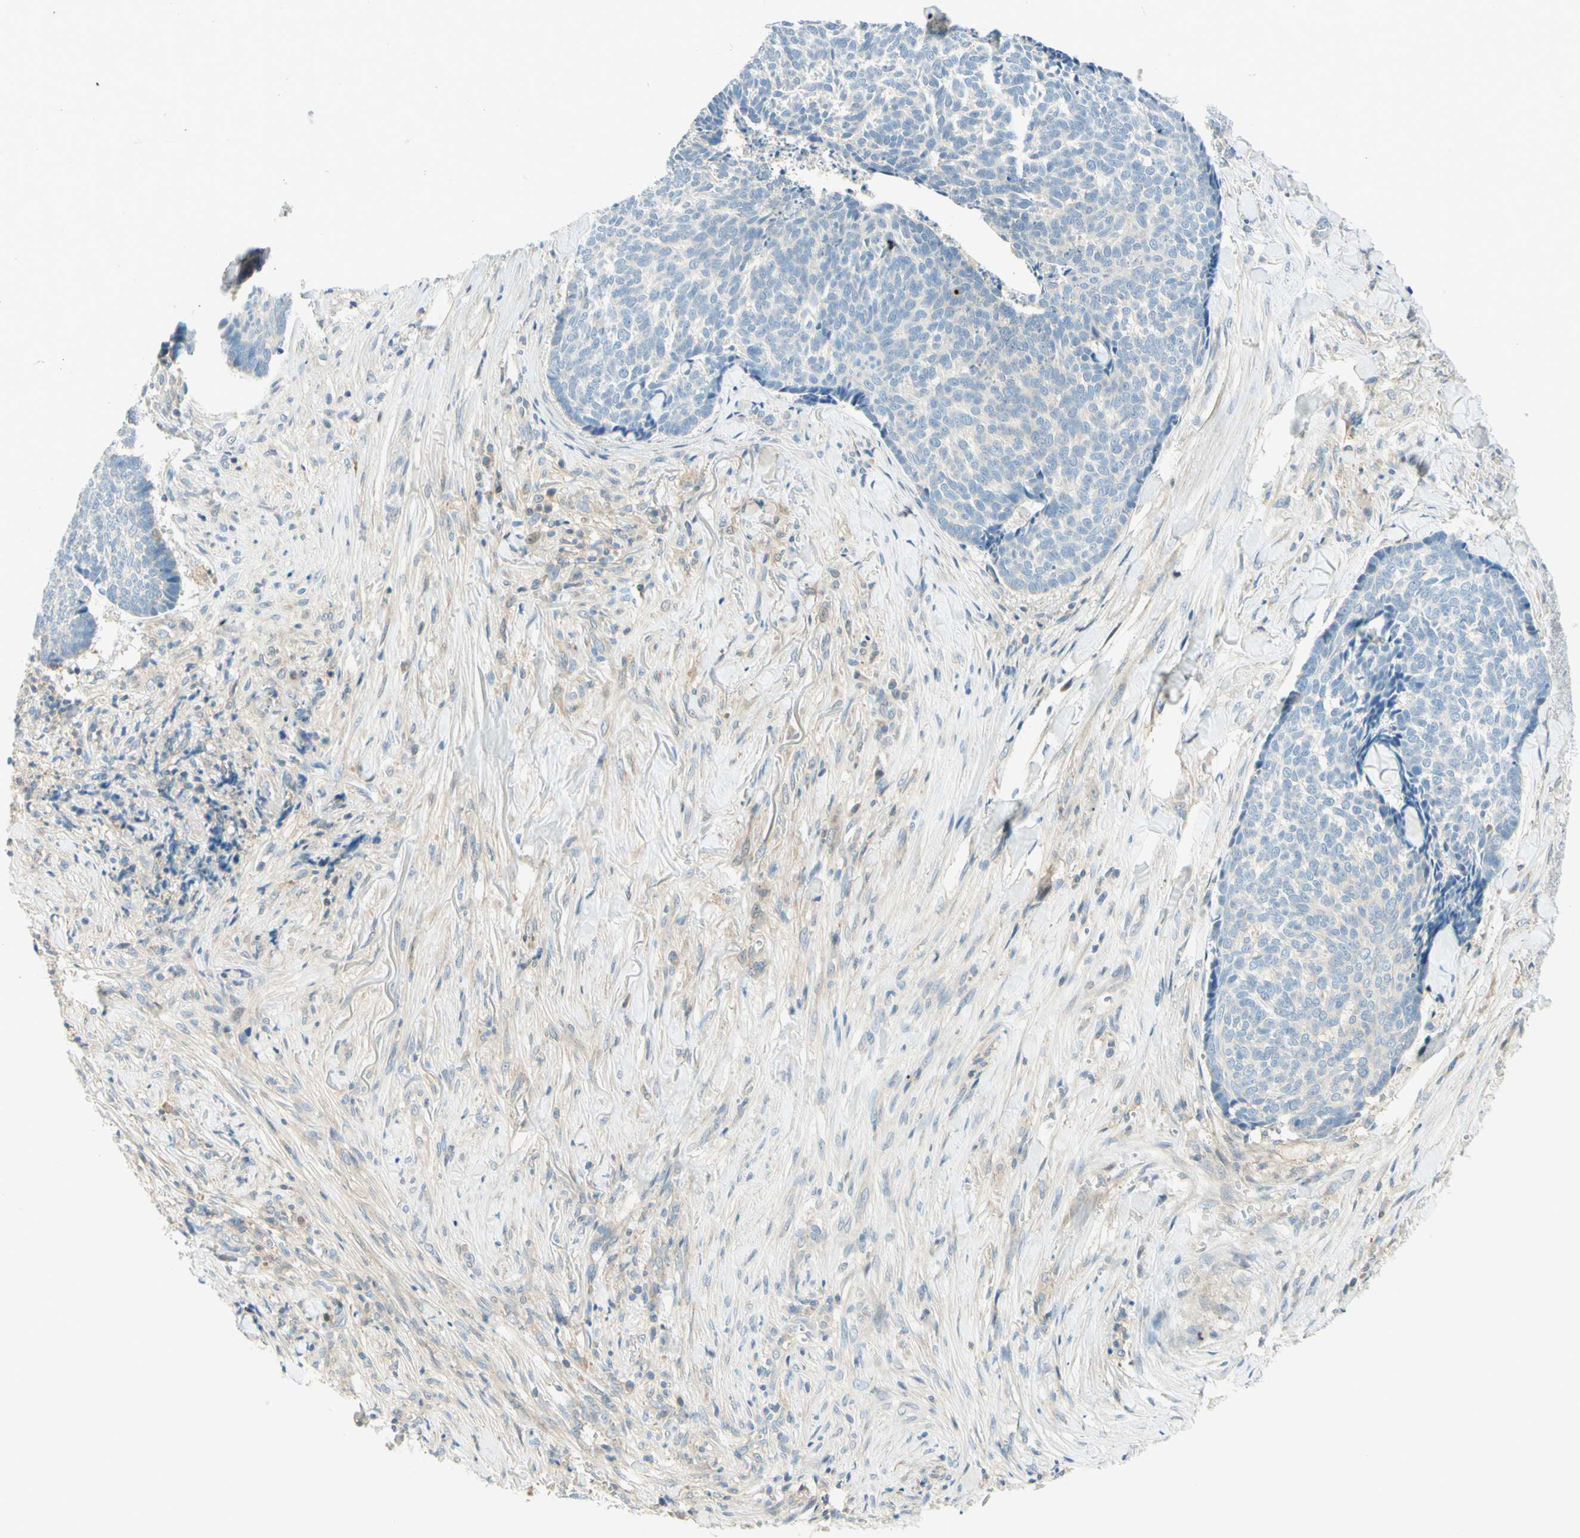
{"staining": {"intensity": "negative", "quantity": "none", "location": "none"}, "tissue": "skin cancer", "cell_type": "Tumor cells", "image_type": "cancer", "snomed": [{"axis": "morphology", "description": "Basal cell carcinoma"}, {"axis": "topography", "description": "Skin"}], "caption": "There is no significant positivity in tumor cells of basal cell carcinoma (skin). Brightfield microscopy of immunohistochemistry (IHC) stained with DAB (3,3'-diaminobenzidine) (brown) and hematoxylin (blue), captured at high magnification.", "gene": "PROM1", "patient": {"sex": "male", "age": 84}}